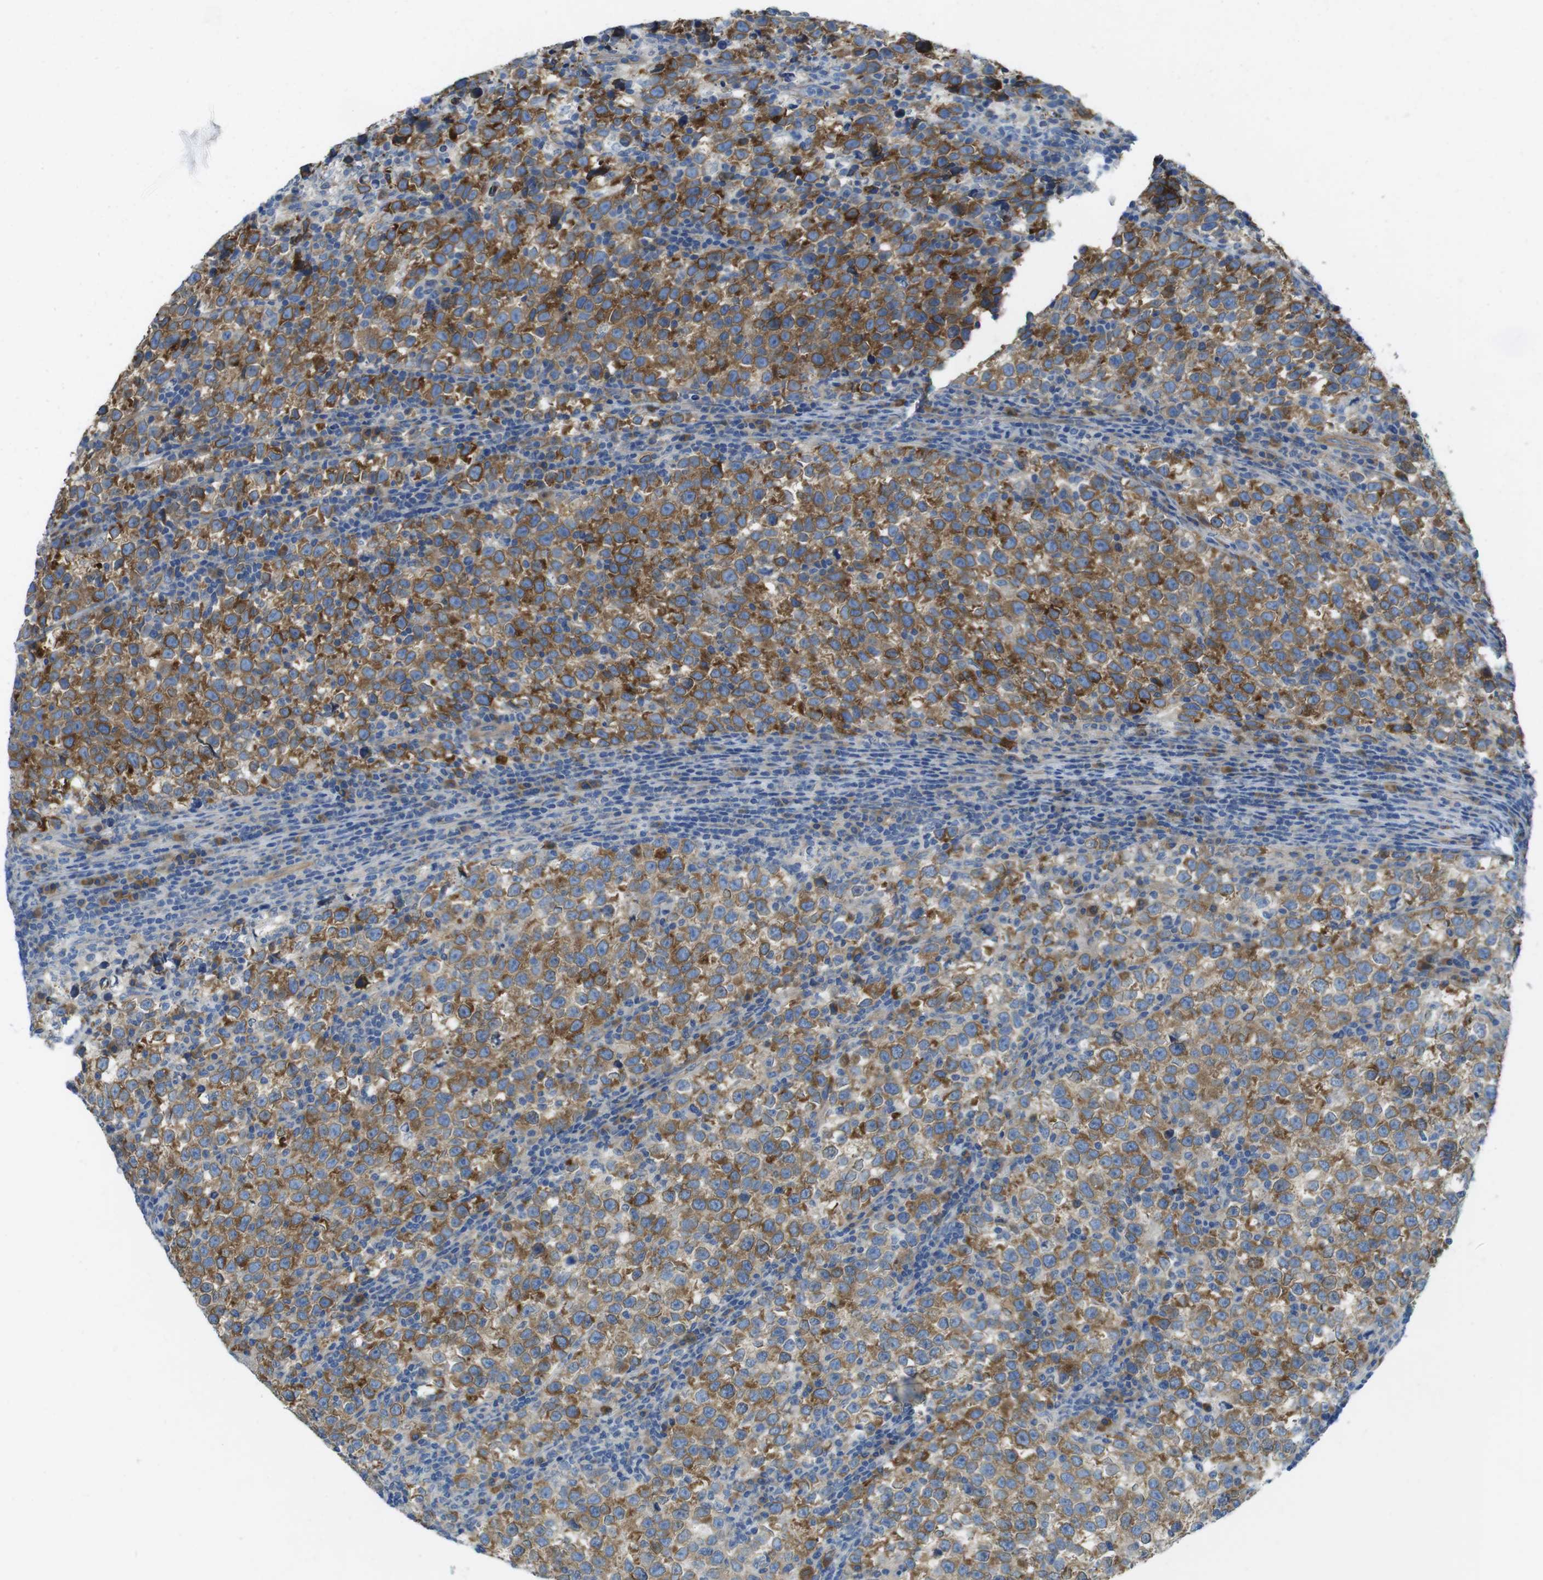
{"staining": {"intensity": "moderate", "quantity": ">75%", "location": "cytoplasmic/membranous"}, "tissue": "testis cancer", "cell_type": "Tumor cells", "image_type": "cancer", "snomed": [{"axis": "morphology", "description": "Normal tissue, NOS"}, {"axis": "morphology", "description": "Seminoma, NOS"}, {"axis": "topography", "description": "Testis"}], "caption": "DAB (3,3'-diaminobenzidine) immunohistochemical staining of testis cancer (seminoma) shows moderate cytoplasmic/membranous protein expression in about >75% of tumor cells. Using DAB (3,3'-diaminobenzidine) (brown) and hematoxylin (blue) stains, captured at high magnification using brightfield microscopy.", "gene": "TMEM234", "patient": {"sex": "male", "age": 43}}